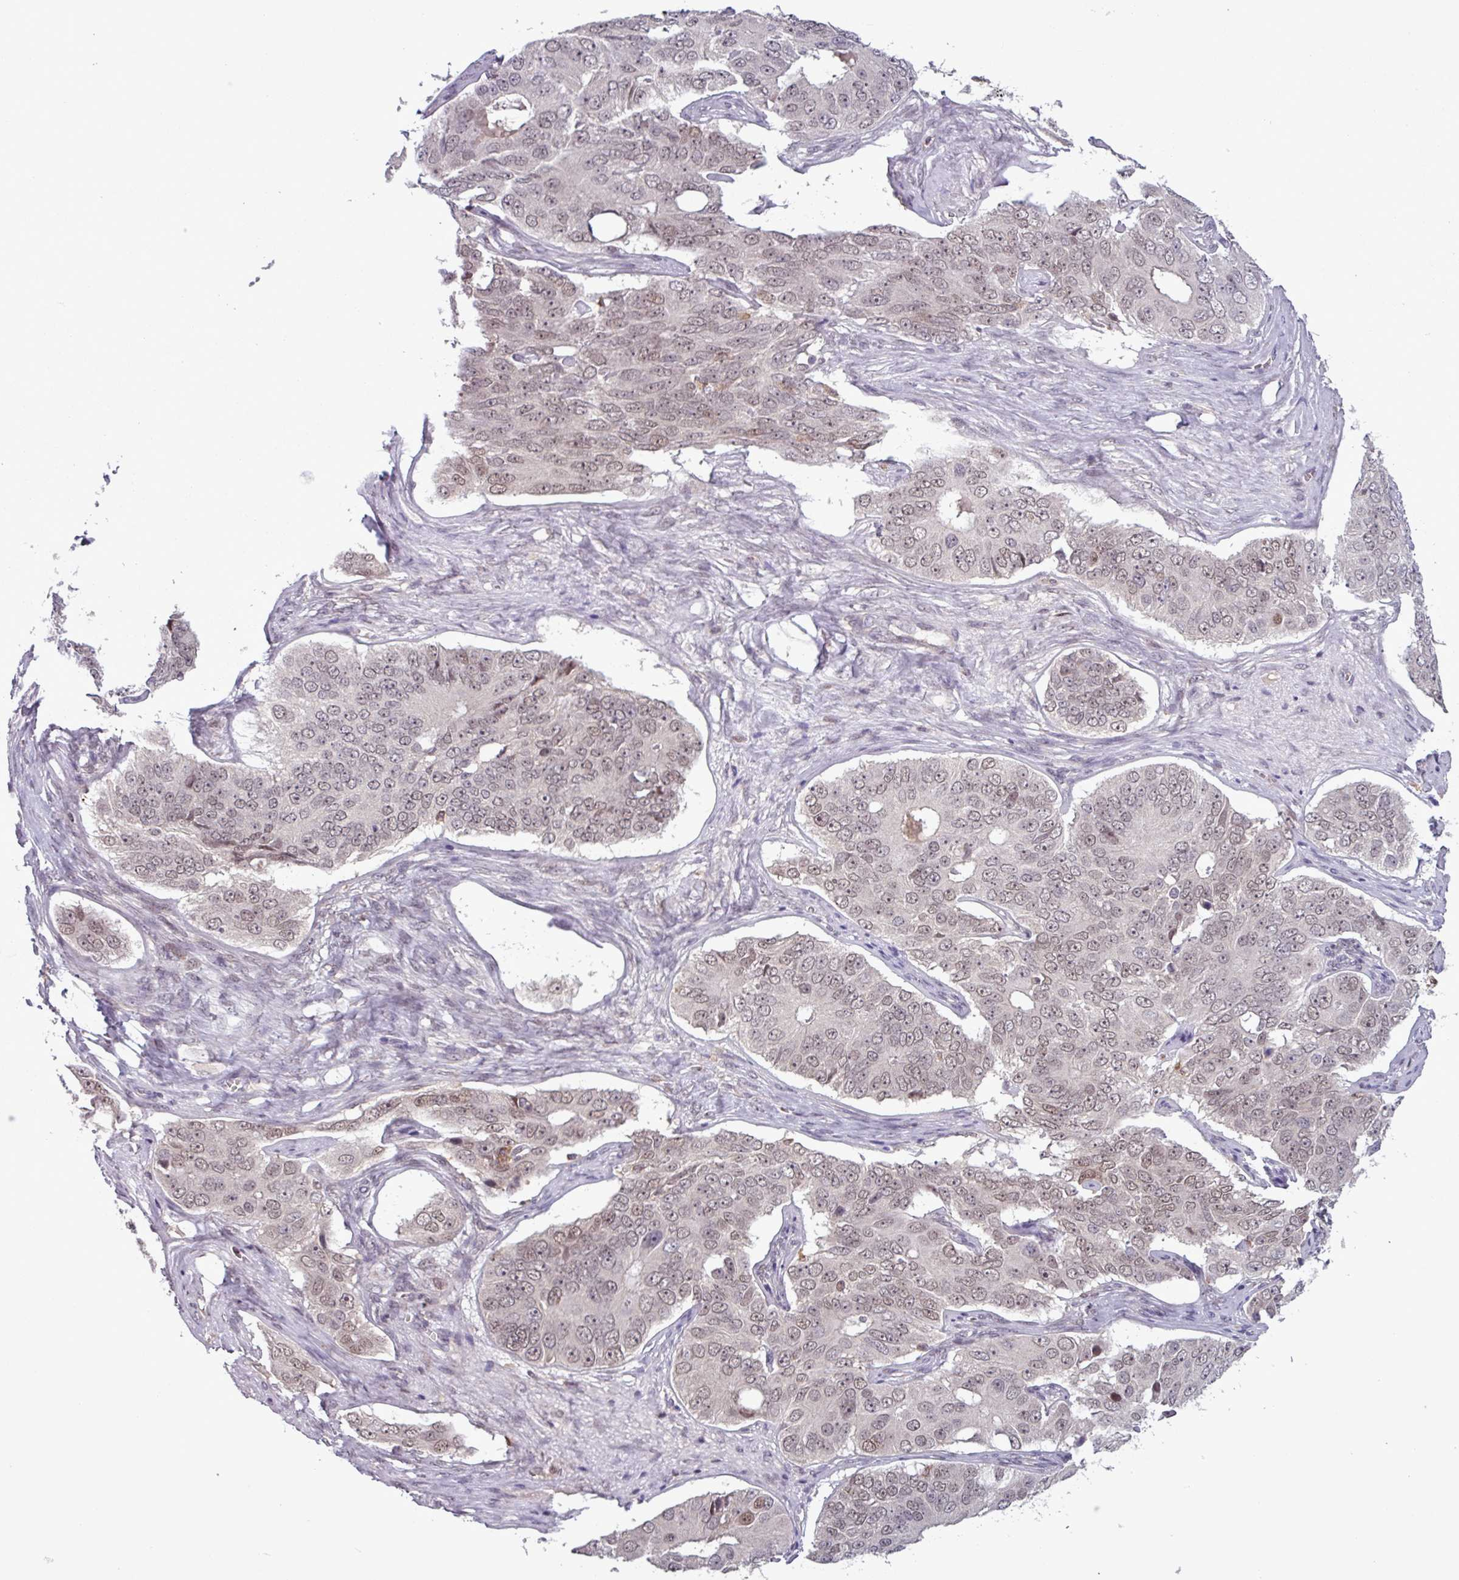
{"staining": {"intensity": "weak", "quantity": ">75%", "location": "nuclear"}, "tissue": "ovarian cancer", "cell_type": "Tumor cells", "image_type": "cancer", "snomed": [{"axis": "morphology", "description": "Carcinoma, endometroid"}, {"axis": "topography", "description": "Ovary"}], "caption": "Immunohistochemical staining of human endometroid carcinoma (ovarian) reveals low levels of weak nuclear expression in about >75% of tumor cells.", "gene": "PRRX1", "patient": {"sex": "female", "age": 51}}